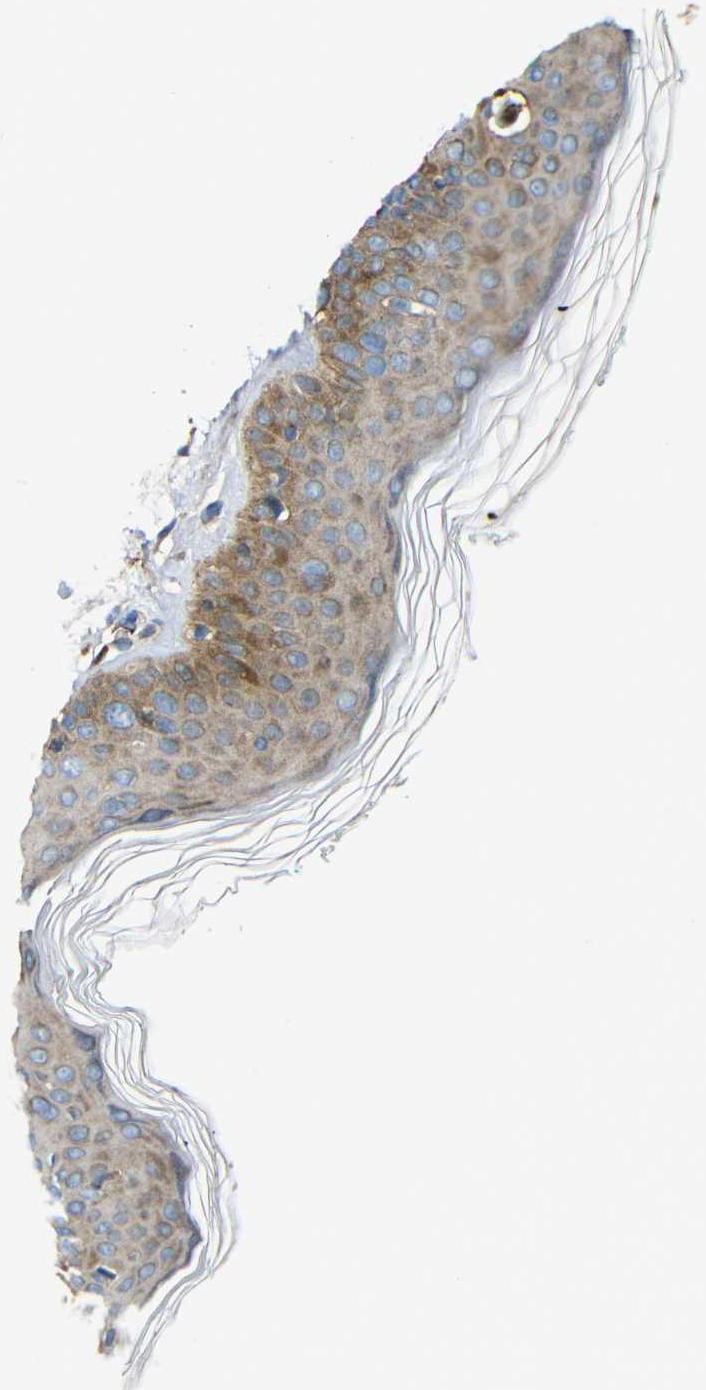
{"staining": {"intensity": "negative", "quantity": "none", "location": "none"}, "tissue": "skin", "cell_type": "Fibroblasts", "image_type": "normal", "snomed": [{"axis": "morphology", "description": "Normal tissue, NOS"}, {"axis": "topography", "description": "Skin"}], "caption": "An immunohistochemistry (IHC) image of normal skin is shown. There is no staining in fibroblasts of skin.", "gene": "RHOT2", "patient": {"sex": "male", "age": 71}}